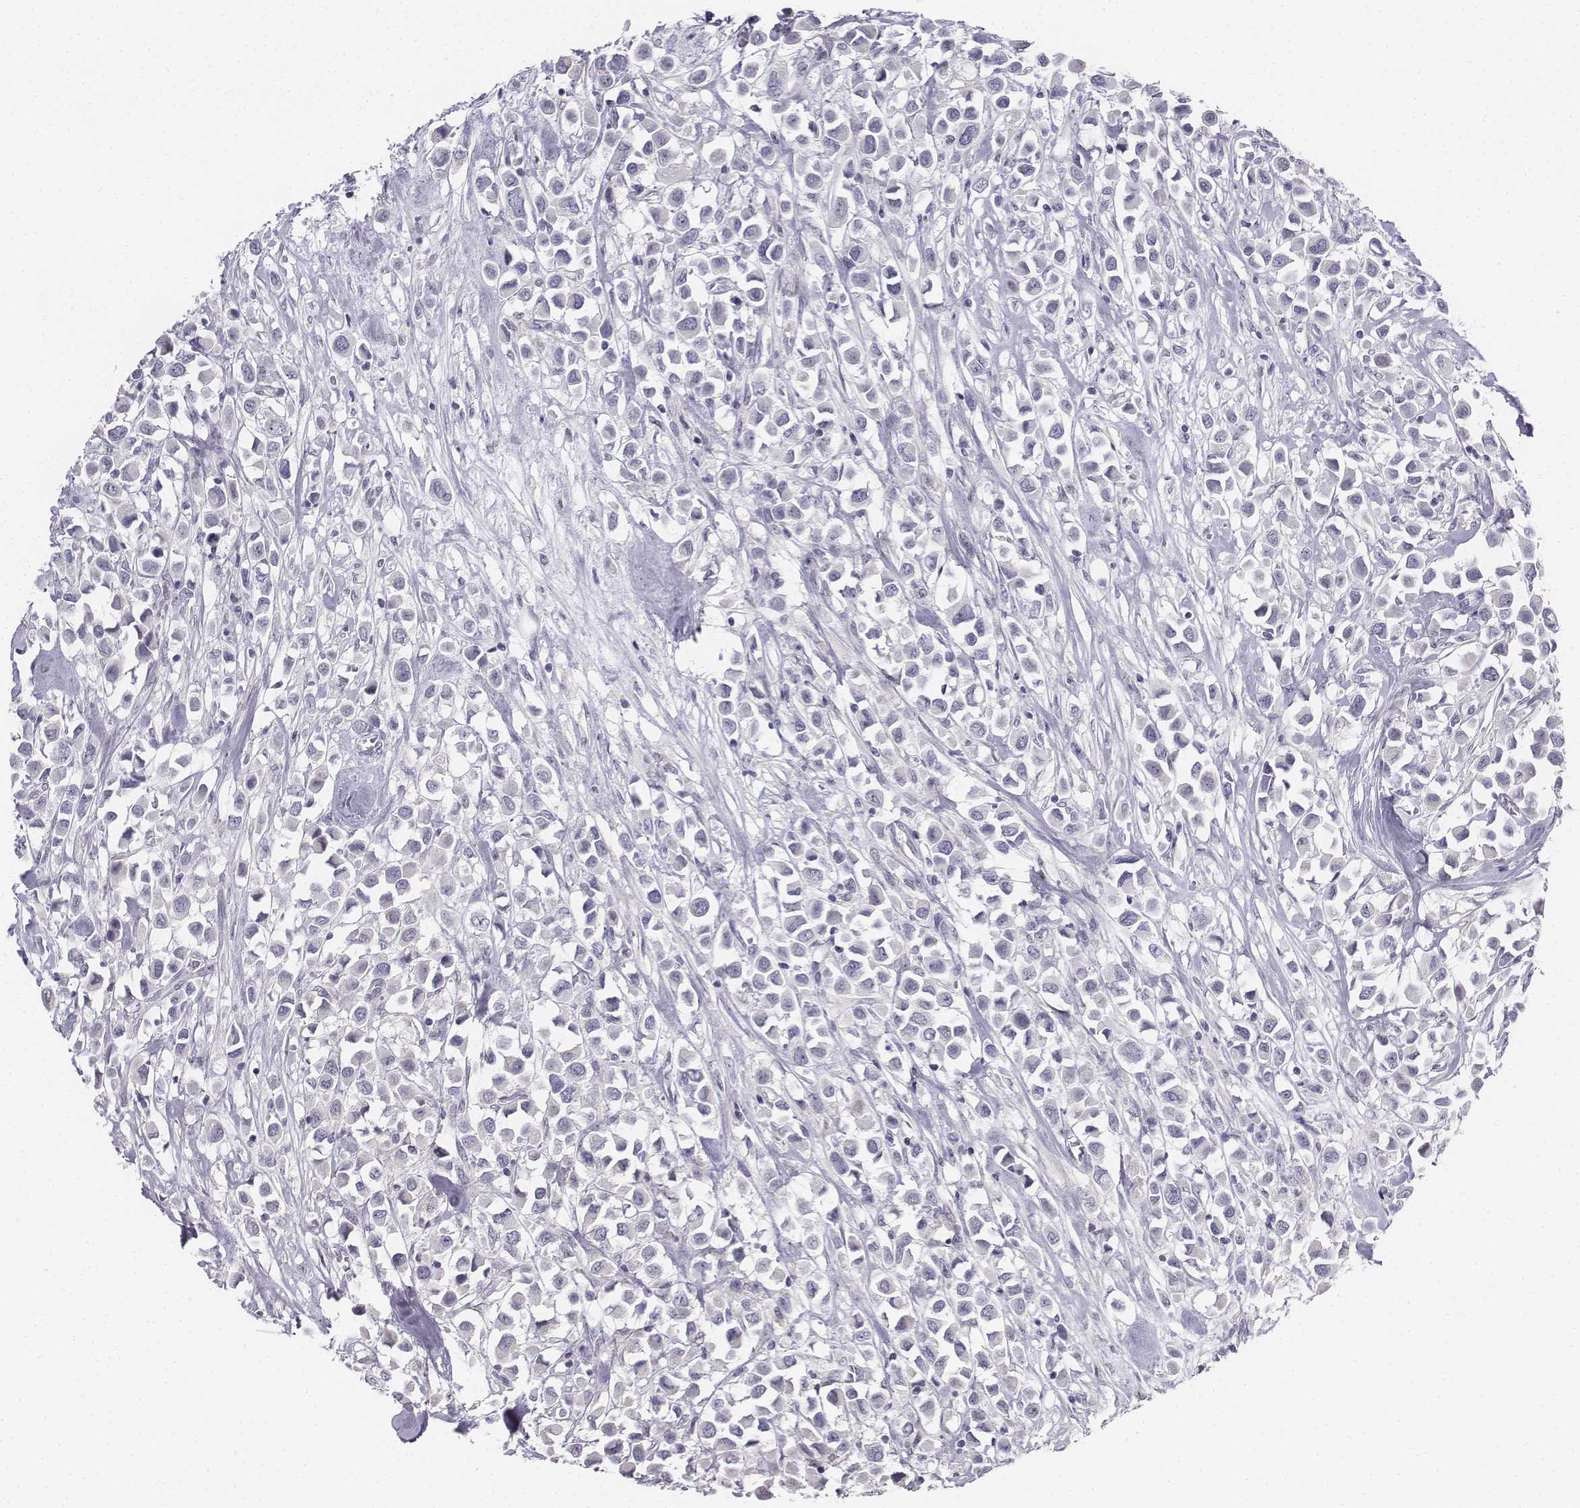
{"staining": {"intensity": "negative", "quantity": "none", "location": "none"}, "tissue": "breast cancer", "cell_type": "Tumor cells", "image_type": "cancer", "snomed": [{"axis": "morphology", "description": "Duct carcinoma"}, {"axis": "topography", "description": "Breast"}], "caption": "DAB (3,3'-diaminobenzidine) immunohistochemical staining of human breast cancer (invasive ductal carcinoma) displays no significant staining in tumor cells.", "gene": "PENK", "patient": {"sex": "female", "age": 61}}